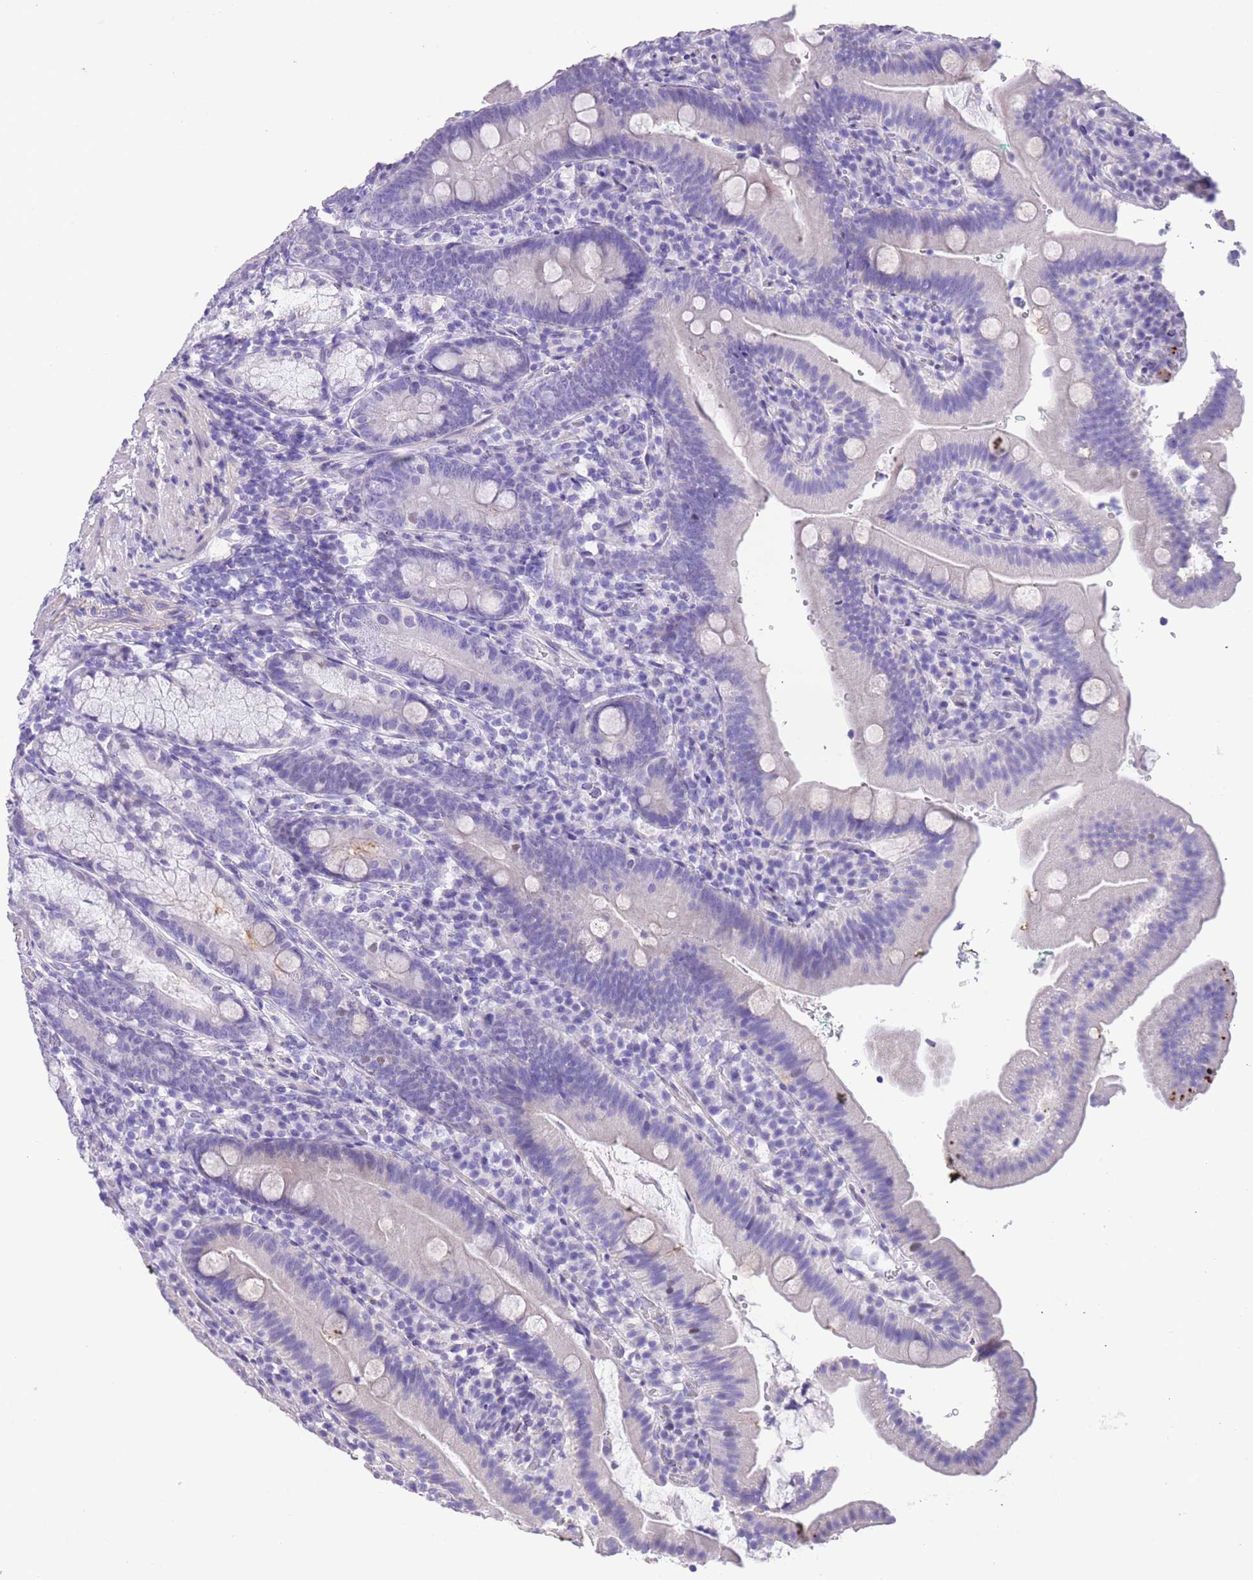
{"staining": {"intensity": "negative", "quantity": "none", "location": "none"}, "tissue": "duodenum", "cell_type": "Glandular cells", "image_type": "normal", "snomed": [{"axis": "morphology", "description": "Normal tissue, NOS"}, {"axis": "topography", "description": "Duodenum"}], "caption": "IHC histopathology image of unremarkable duodenum: duodenum stained with DAB reveals no significant protein positivity in glandular cells.", "gene": "RAI2", "patient": {"sex": "female", "age": 67}}